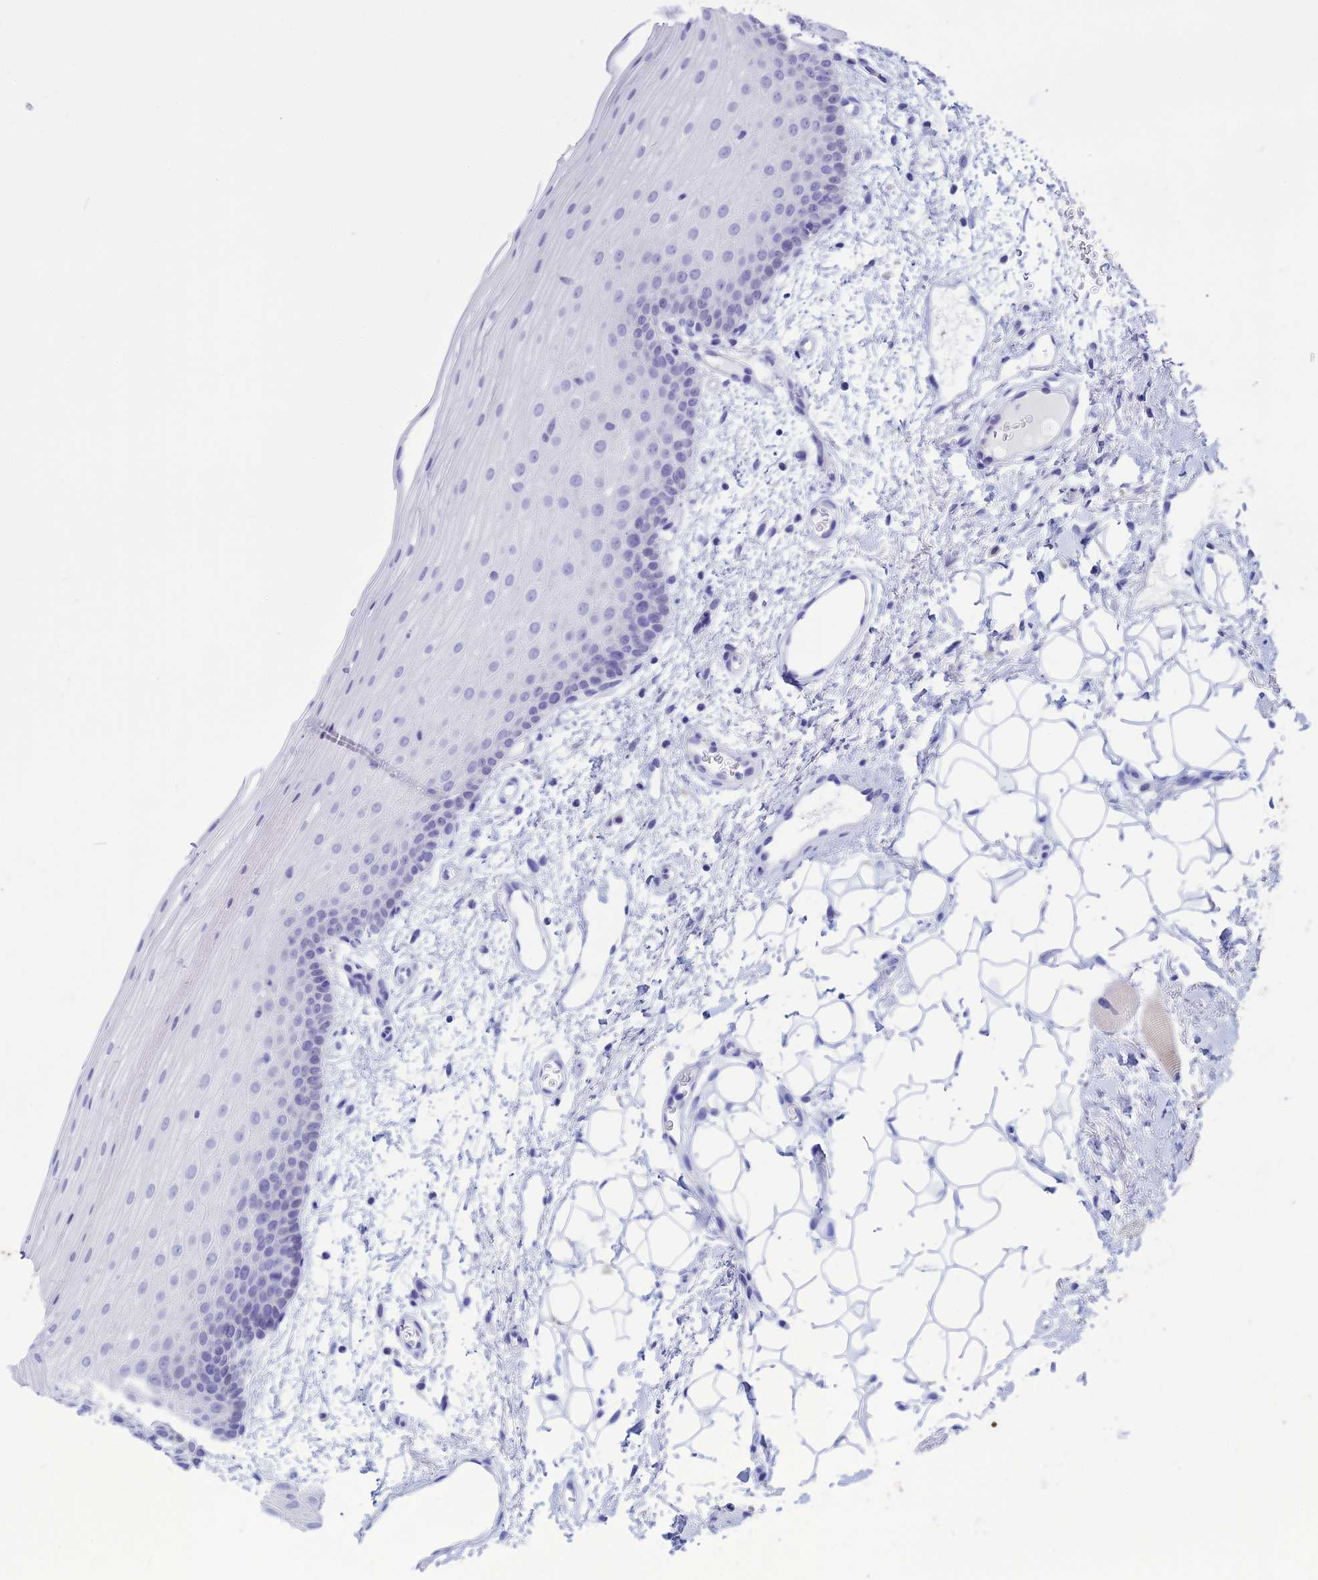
{"staining": {"intensity": "negative", "quantity": "none", "location": "none"}, "tissue": "oral mucosa", "cell_type": "Squamous epithelial cells", "image_type": "normal", "snomed": [{"axis": "morphology", "description": "Normal tissue, NOS"}, {"axis": "topography", "description": "Oral tissue"}], "caption": "Immunohistochemical staining of unremarkable oral mucosa exhibits no significant positivity in squamous epithelial cells.", "gene": "CLEC2L", "patient": {"sex": "male", "age": 68}}